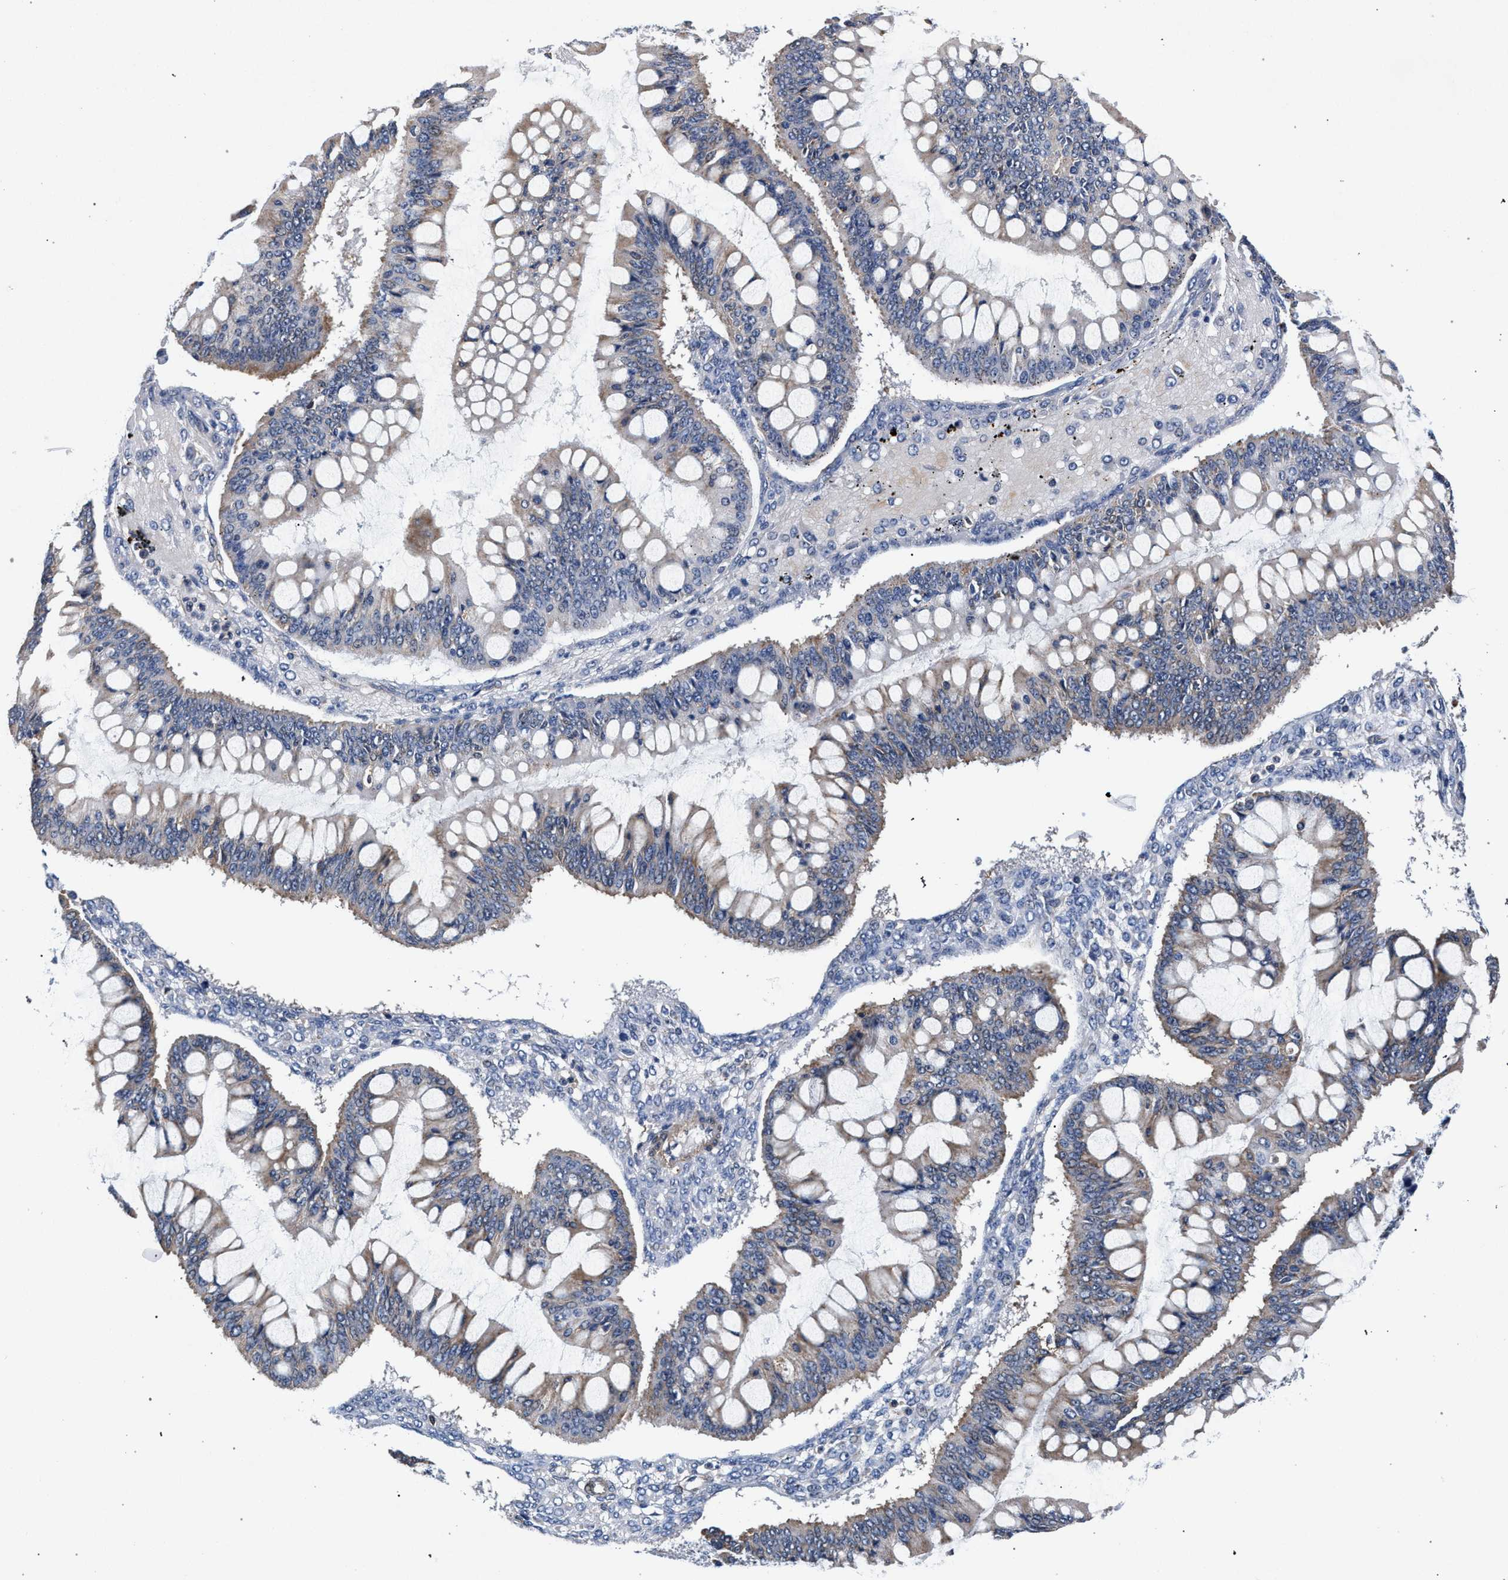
{"staining": {"intensity": "weak", "quantity": "<25%", "location": "cytoplasmic/membranous"}, "tissue": "ovarian cancer", "cell_type": "Tumor cells", "image_type": "cancer", "snomed": [{"axis": "morphology", "description": "Cystadenocarcinoma, mucinous, NOS"}, {"axis": "topography", "description": "Ovary"}], "caption": "This image is of ovarian mucinous cystadenocarcinoma stained with IHC to label a protein in brown with the nuclei are counter-stained blue. There is no expression in tumor cells.", "gene": "LASP1", "patient": {"sex": "female", "age": 73}}